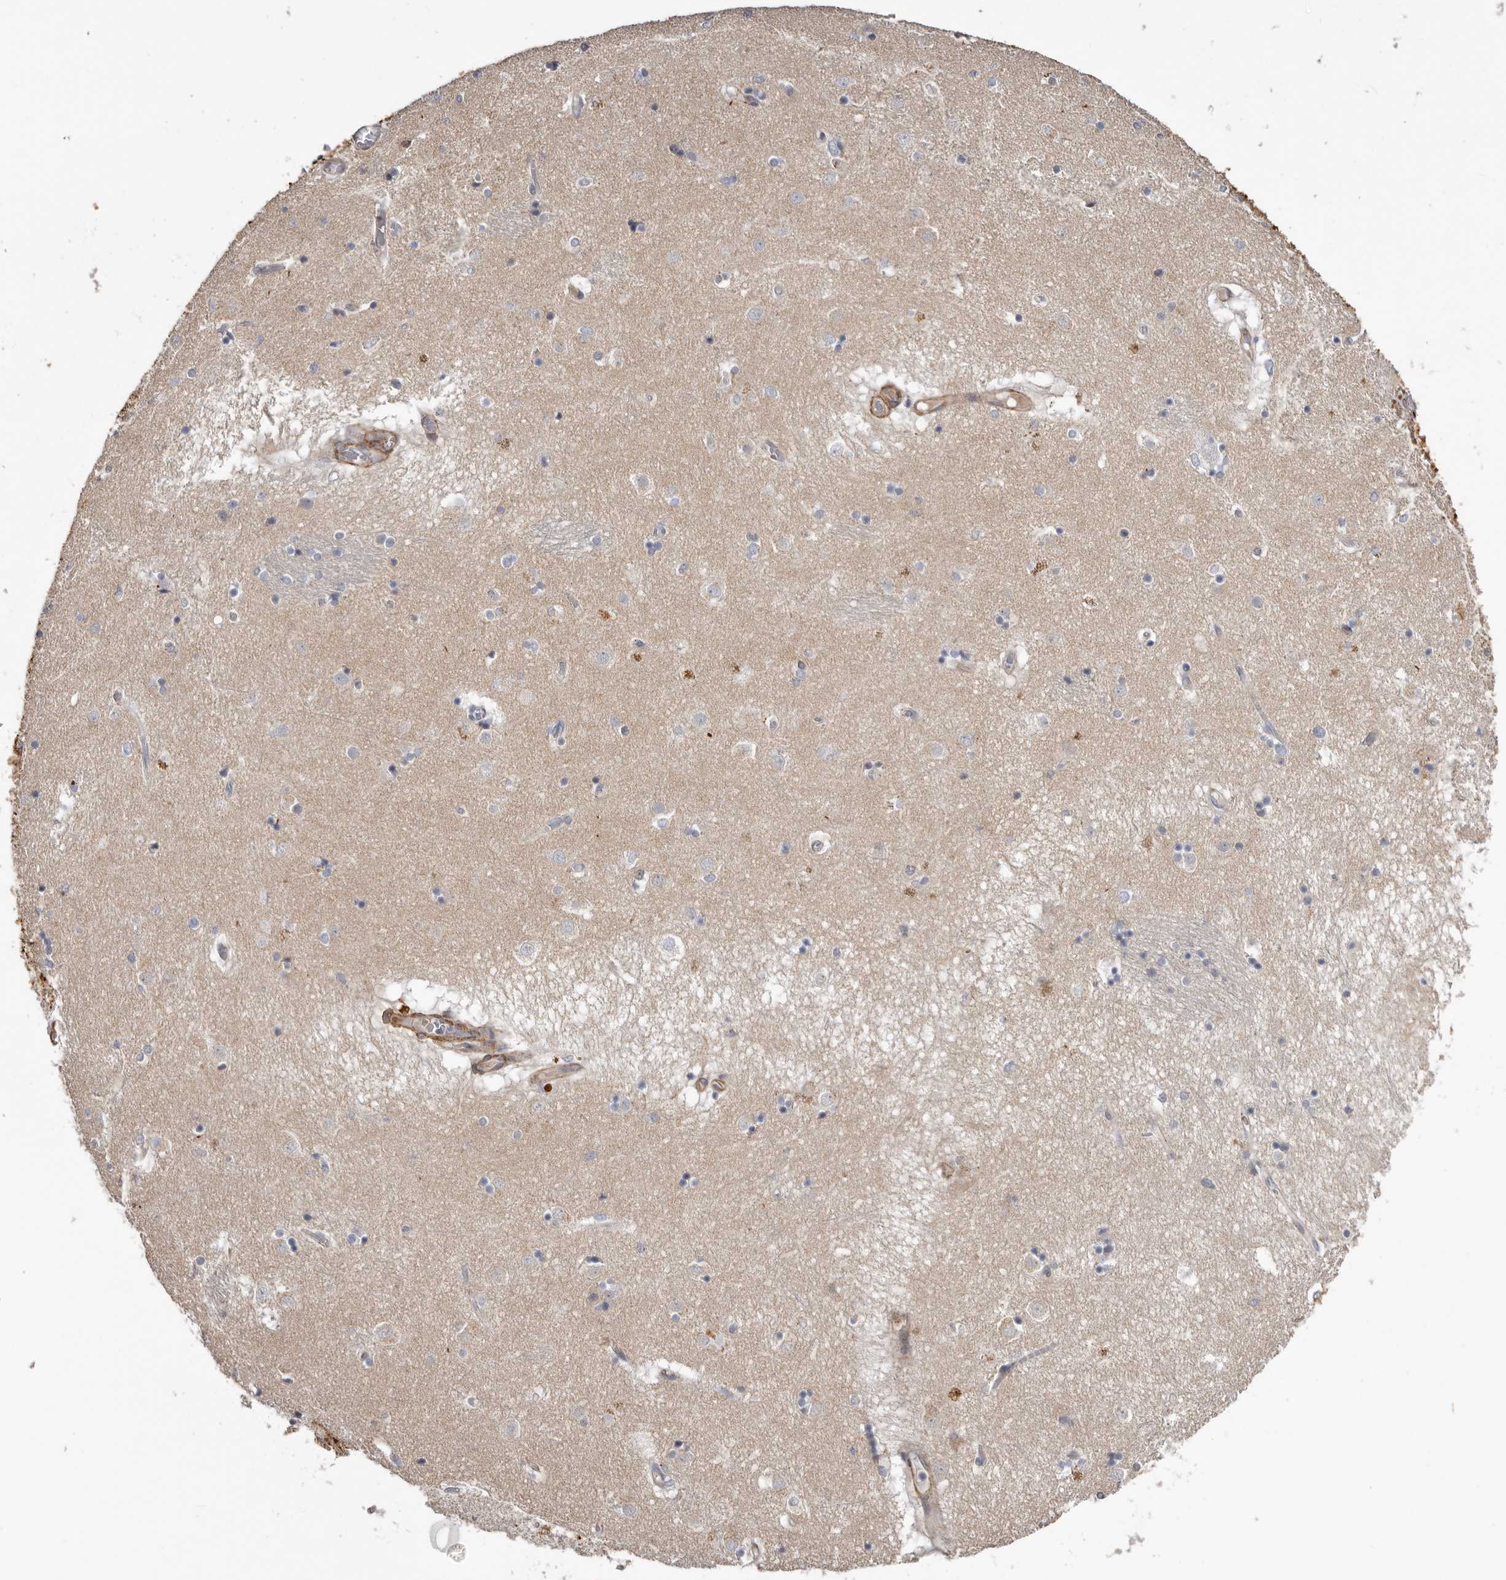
{"staining": {"intensity": "negative", "quantity": "none", "location": "none"}, "tissue": "caudate", "cell_type": "Glial cells", "image_type": "normal", "snomed": [{"axis": "morphology", "description": "Normal tissue, NOS"}, {"axis": "topography", "description": "Lateral ventricle wall"}], "caption": "Glial cells show no significant expression in benign caudate. The staining is performed using DAB (3,3'-diaminobenzidine) brown chromogen with nuclei counter-stained in using hematoxylin.", "gene": "CDCA8", "patient": {"sex": "male", "age": 70}}